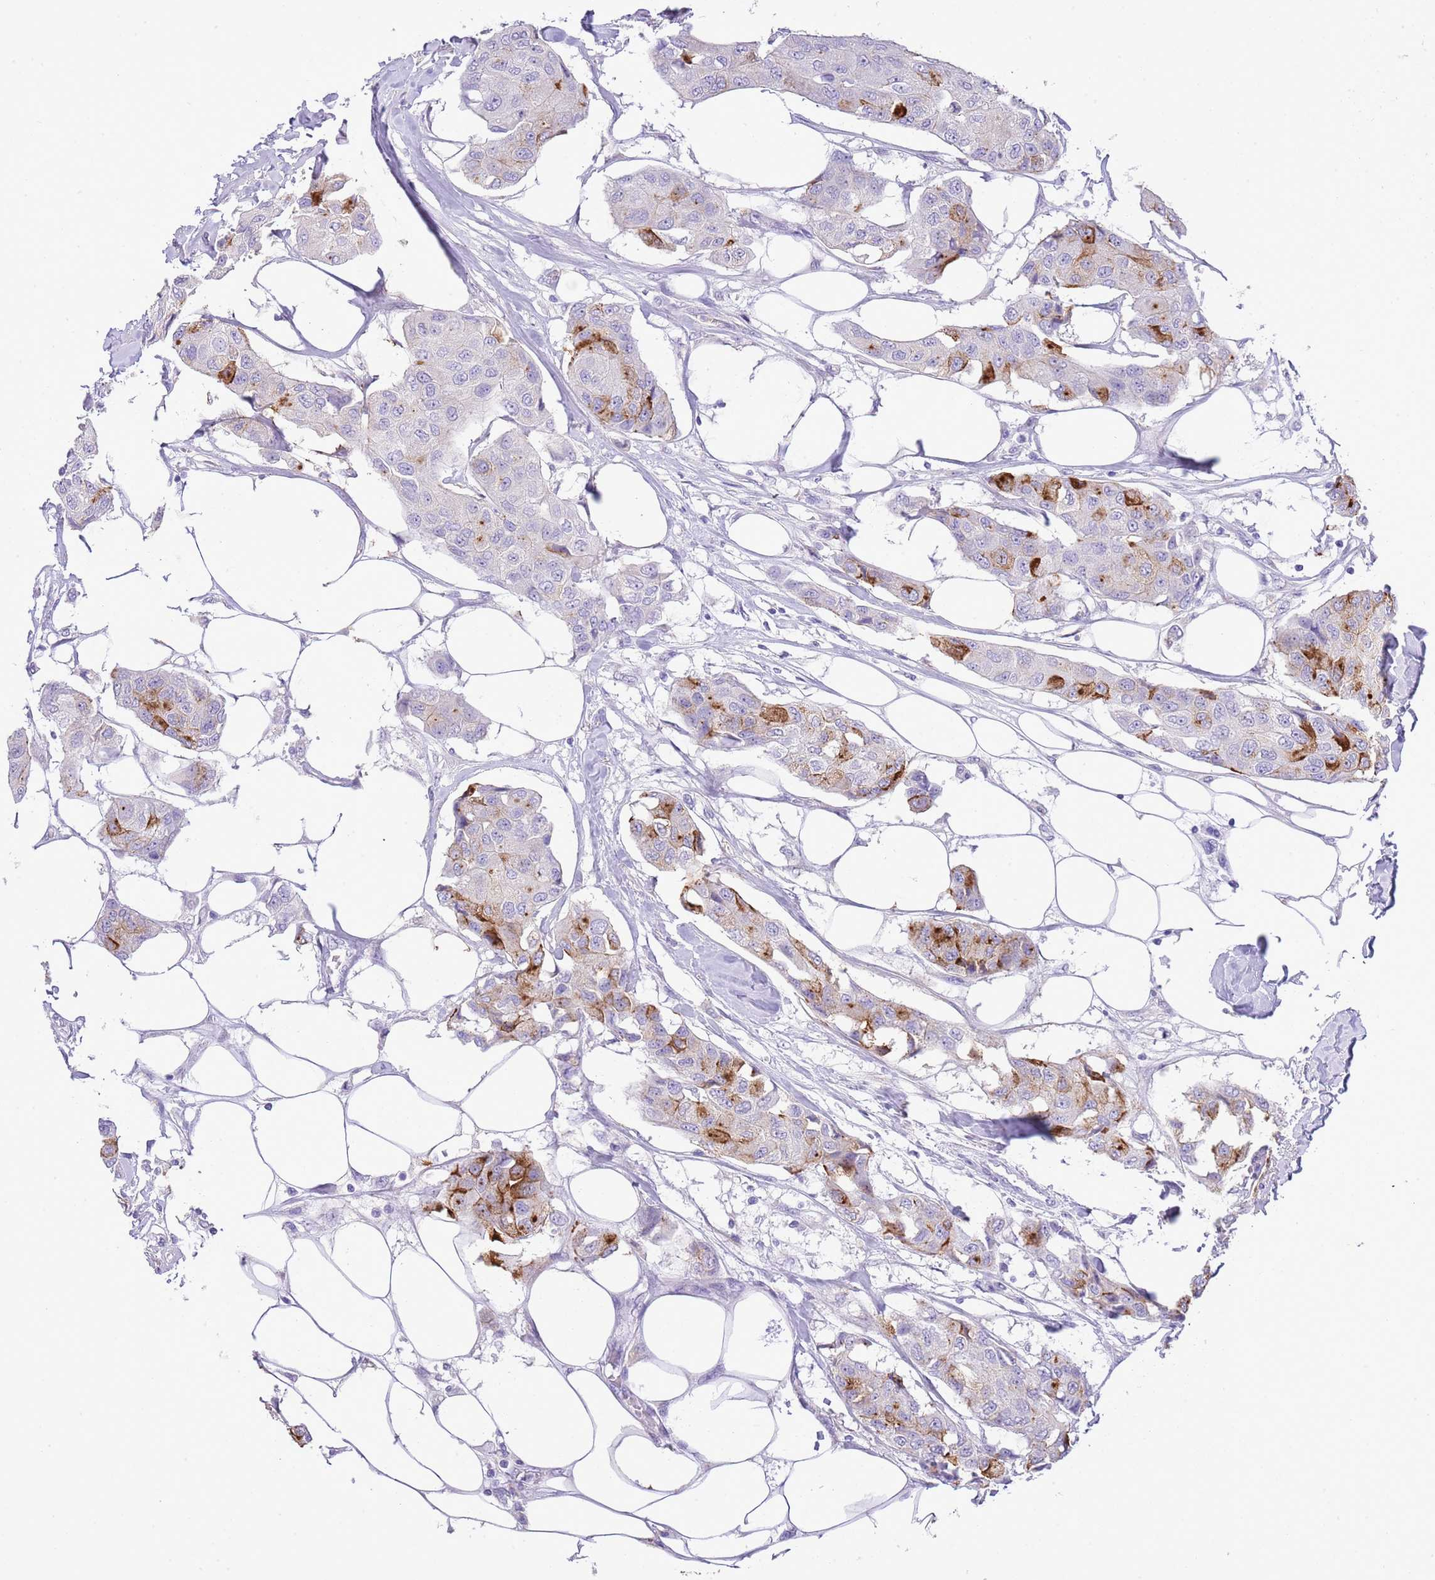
{"staining": {"intensity": "strong", "quantity": "<25%", "location": "cytoplasmic/membranous"}, "tissue": "breast cancer", "cell_type": "Tumor cells", "image_type": "cancer", "snomed": [{"axis": "morphology", "description": "Duct carcinoma"}, {"axis": "topography", "description": "Breast"}], "caption": "Breast cancer (intraductal carcinoma) stained for a protein demonstrates strong cytoplasmic/membranous positivity in tumor cells.", "gene": "OR2Z1", "patient": {"sex": "female", "age": 80}}